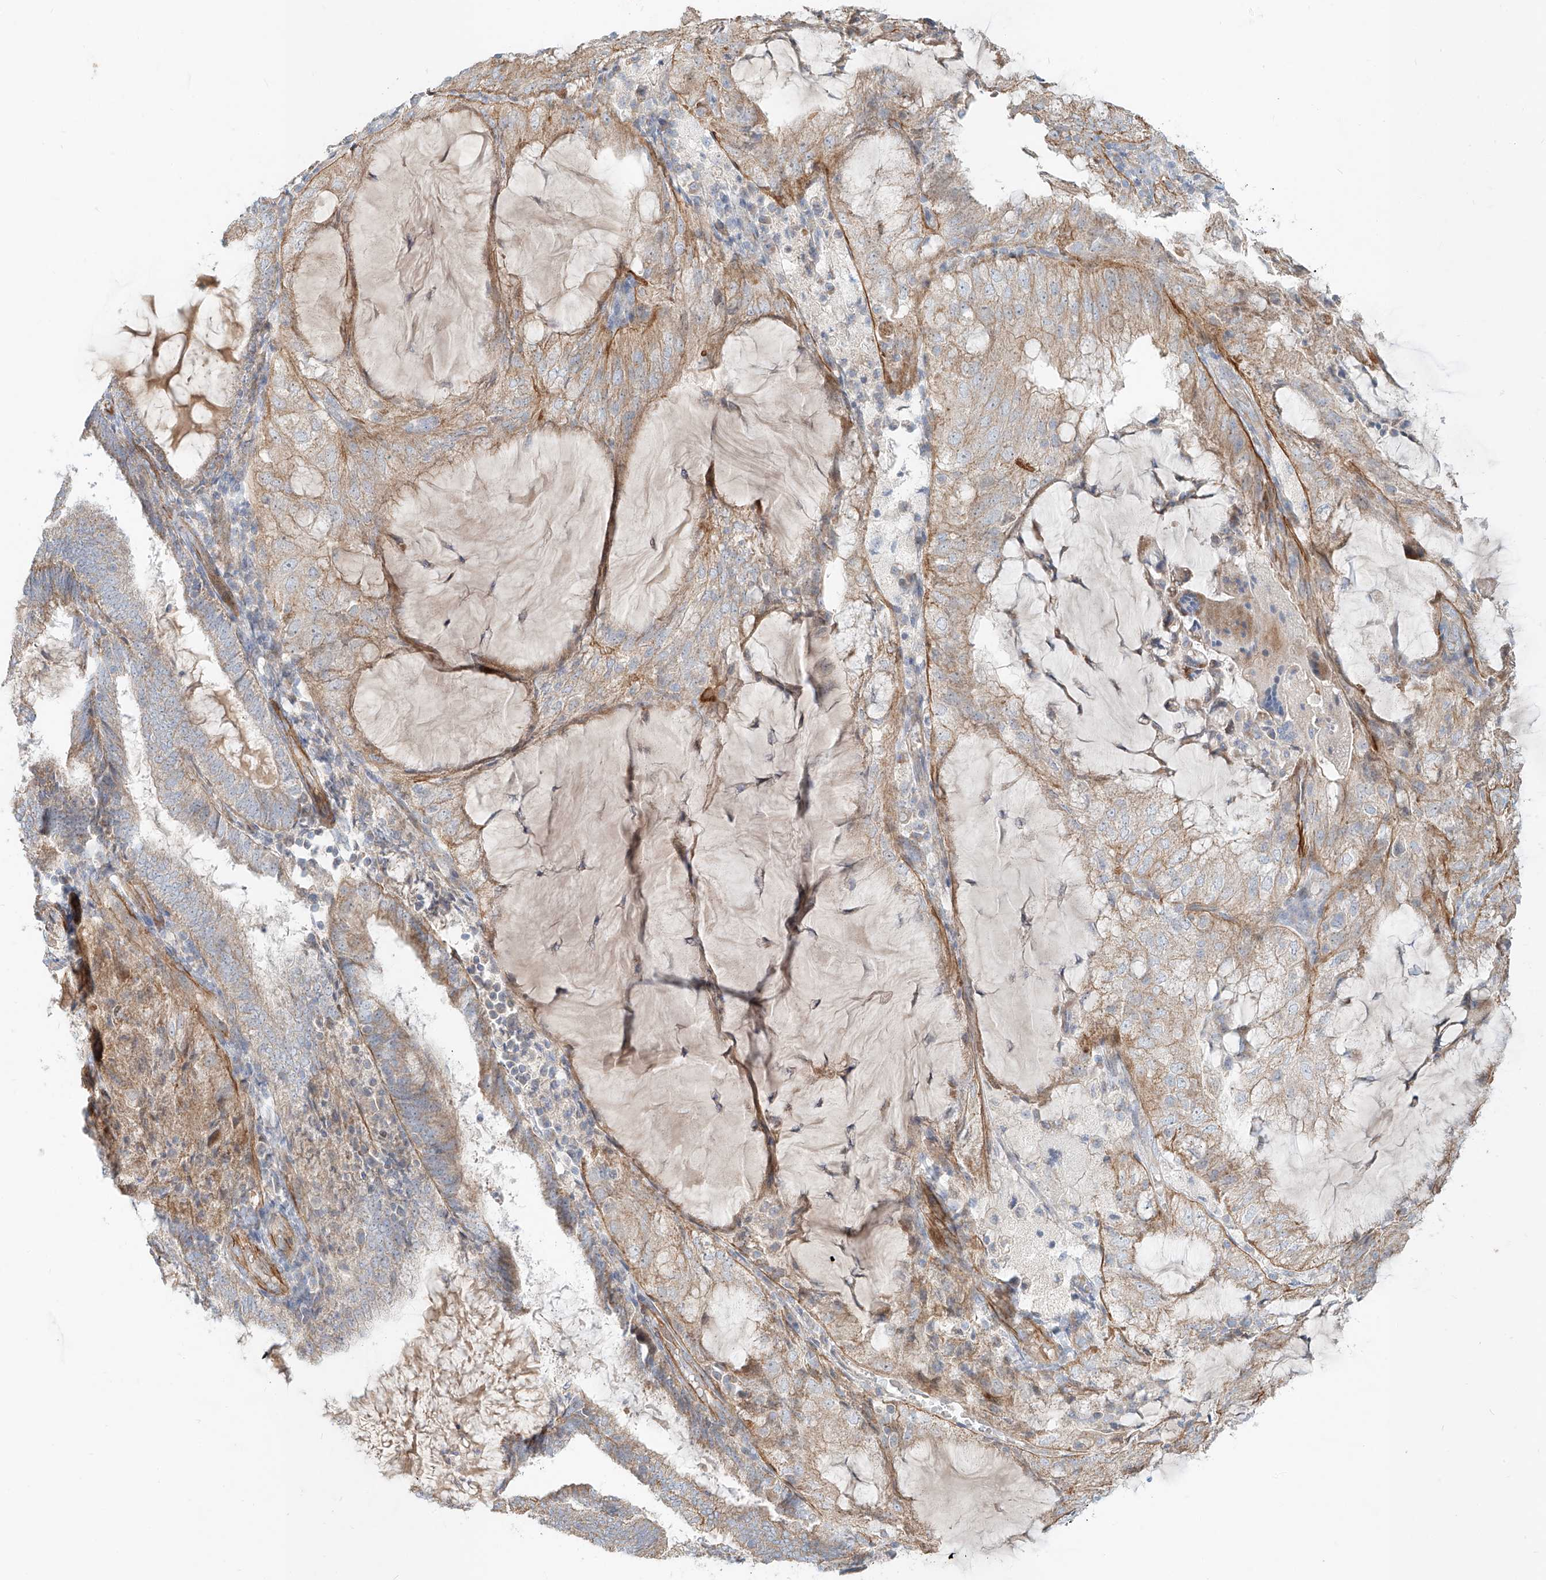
{"staining": {"intensity": "weak", "quantity": "25%-75%", "location": "cytoplasmic/membranous"}, "tissue": "endometrial cancer", "cell_type": "Tumor cells", "image_type": "cancer", "snomed": [{"axis": "morphology", "description": "Adenocarcinoma, NOS"}, {"axis": "topography", "description": "Endometrium"}], "caption": "A photomicrograph of human endometrial adenocarcinoma stained for a protein shows weak cytoplasmic/membranous brown staining in tumor cells.", "gene": "AJM1", "patient": {"sex": "female", "age": 81}}